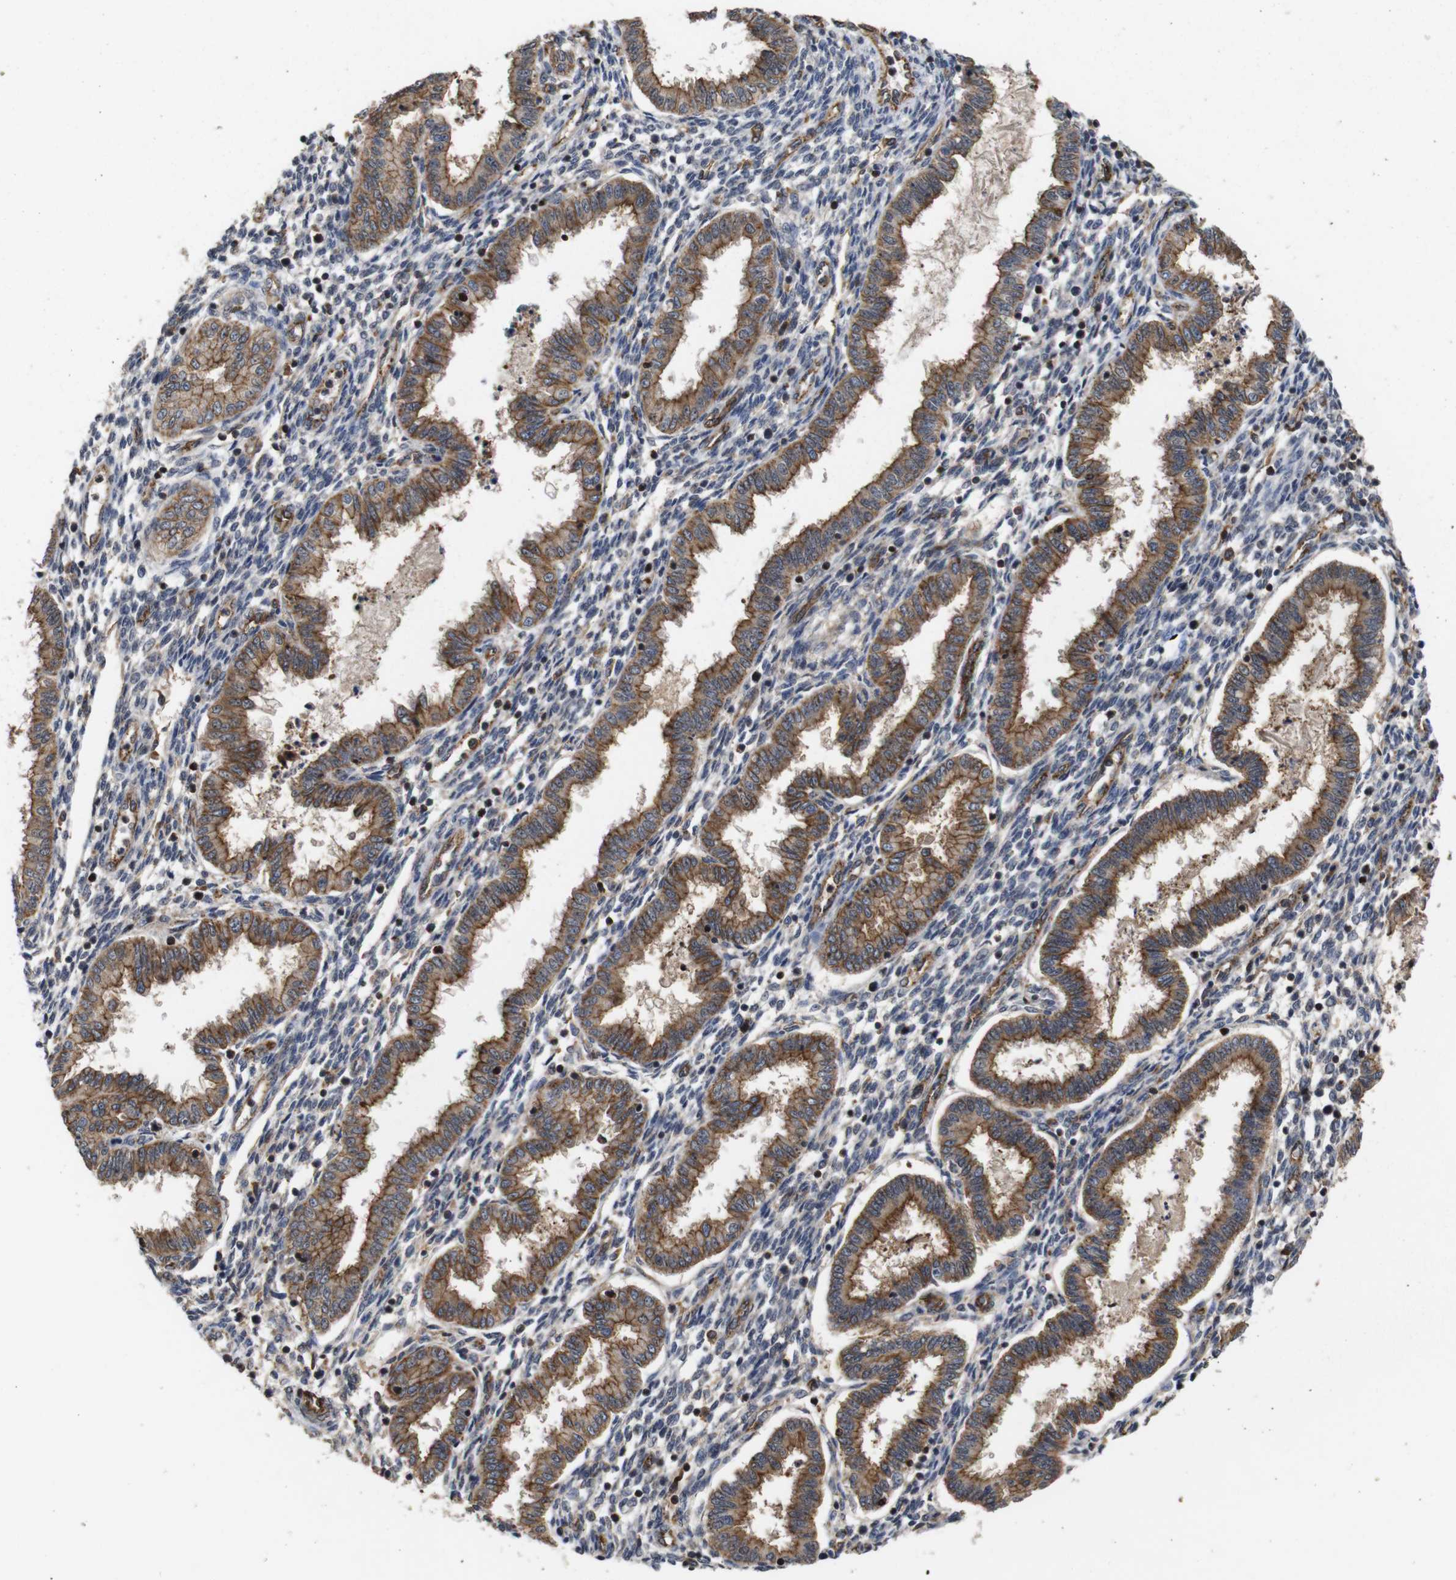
{"staining": {"intensity": "strong", "quantity": "<25%", "location": "cytoplasmic/membranous"}, "tissue": "endometrium", "cell_type": "Cells in endometrial stroma", "image_type": "normal", "snomed": [{"axis": "morphology", "description": "Normal tissue, NOS"}, {"axis": "topography", "description": "Endometrium"}], "caption": "Brown immunohistochemical staining in normal human endometrium displays strong cytoplasmic/membranous staining in approximately <25% of cells in endometrial stroma. Immunohistochemistry stains the protein of interest in brown and the nuclei are stained blue.", "gene": "NANOS1", "patient": {"sex": "female", "age": 33}}